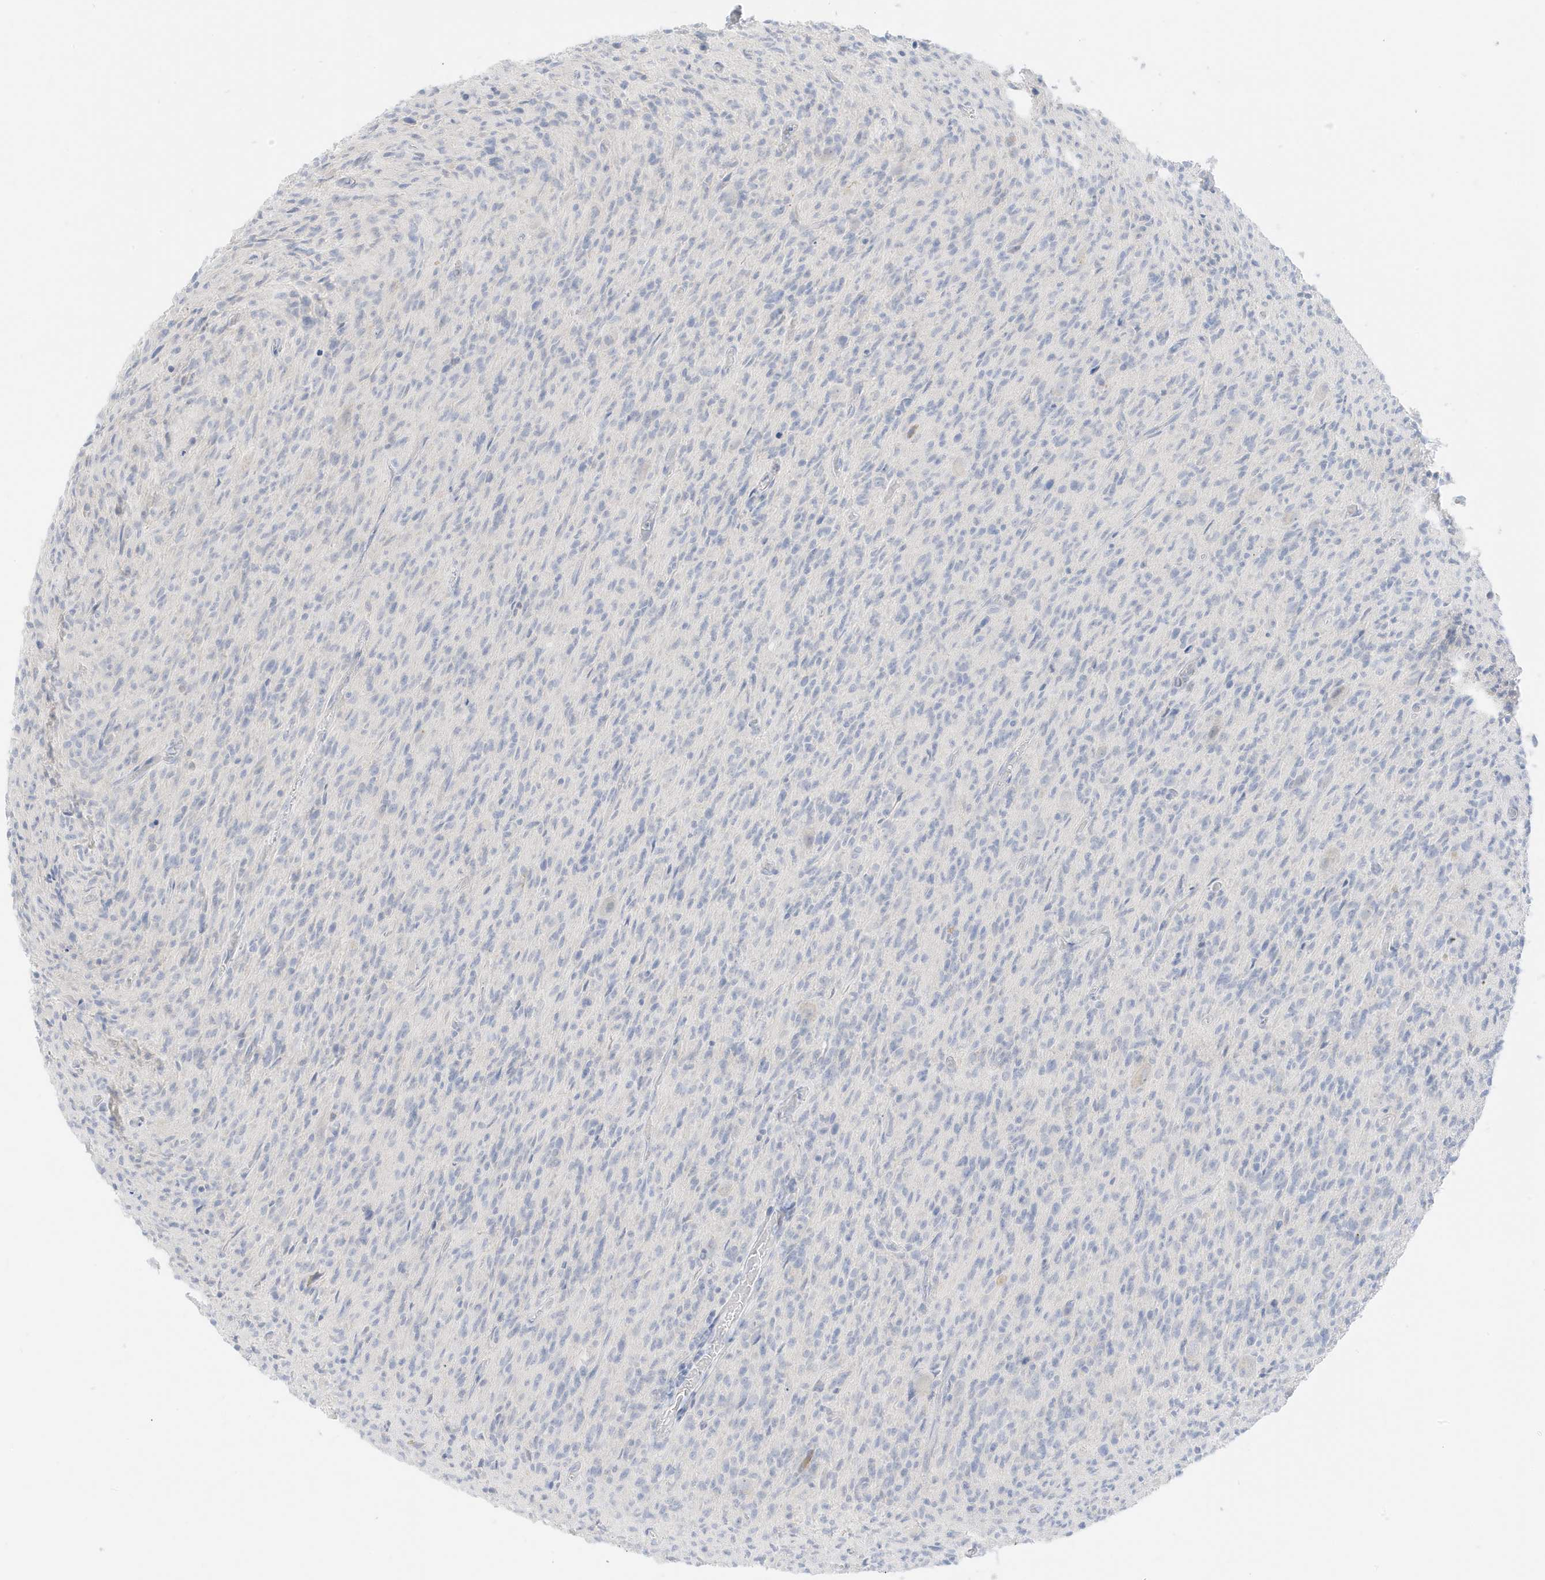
{"staining": {"intensity": "negative", "quantity": "none", "location": "none"}, "tissue": "glioma", "cell_type": "Tumor cells", "image_type": "cancer", "snomed": [{"axis": "morphology", "description": "Glioma, malignant, High grade"}, {"axis": "topography", "description": "Brain"}], "caption": "There is no significant expression in tumor cells of malignant high-grade glioma. (Immunohistochemistry, brightfield microscopy, high magnification).", "gene": "SLC22A13", "patient": {"sex": "female", "age": 57}}